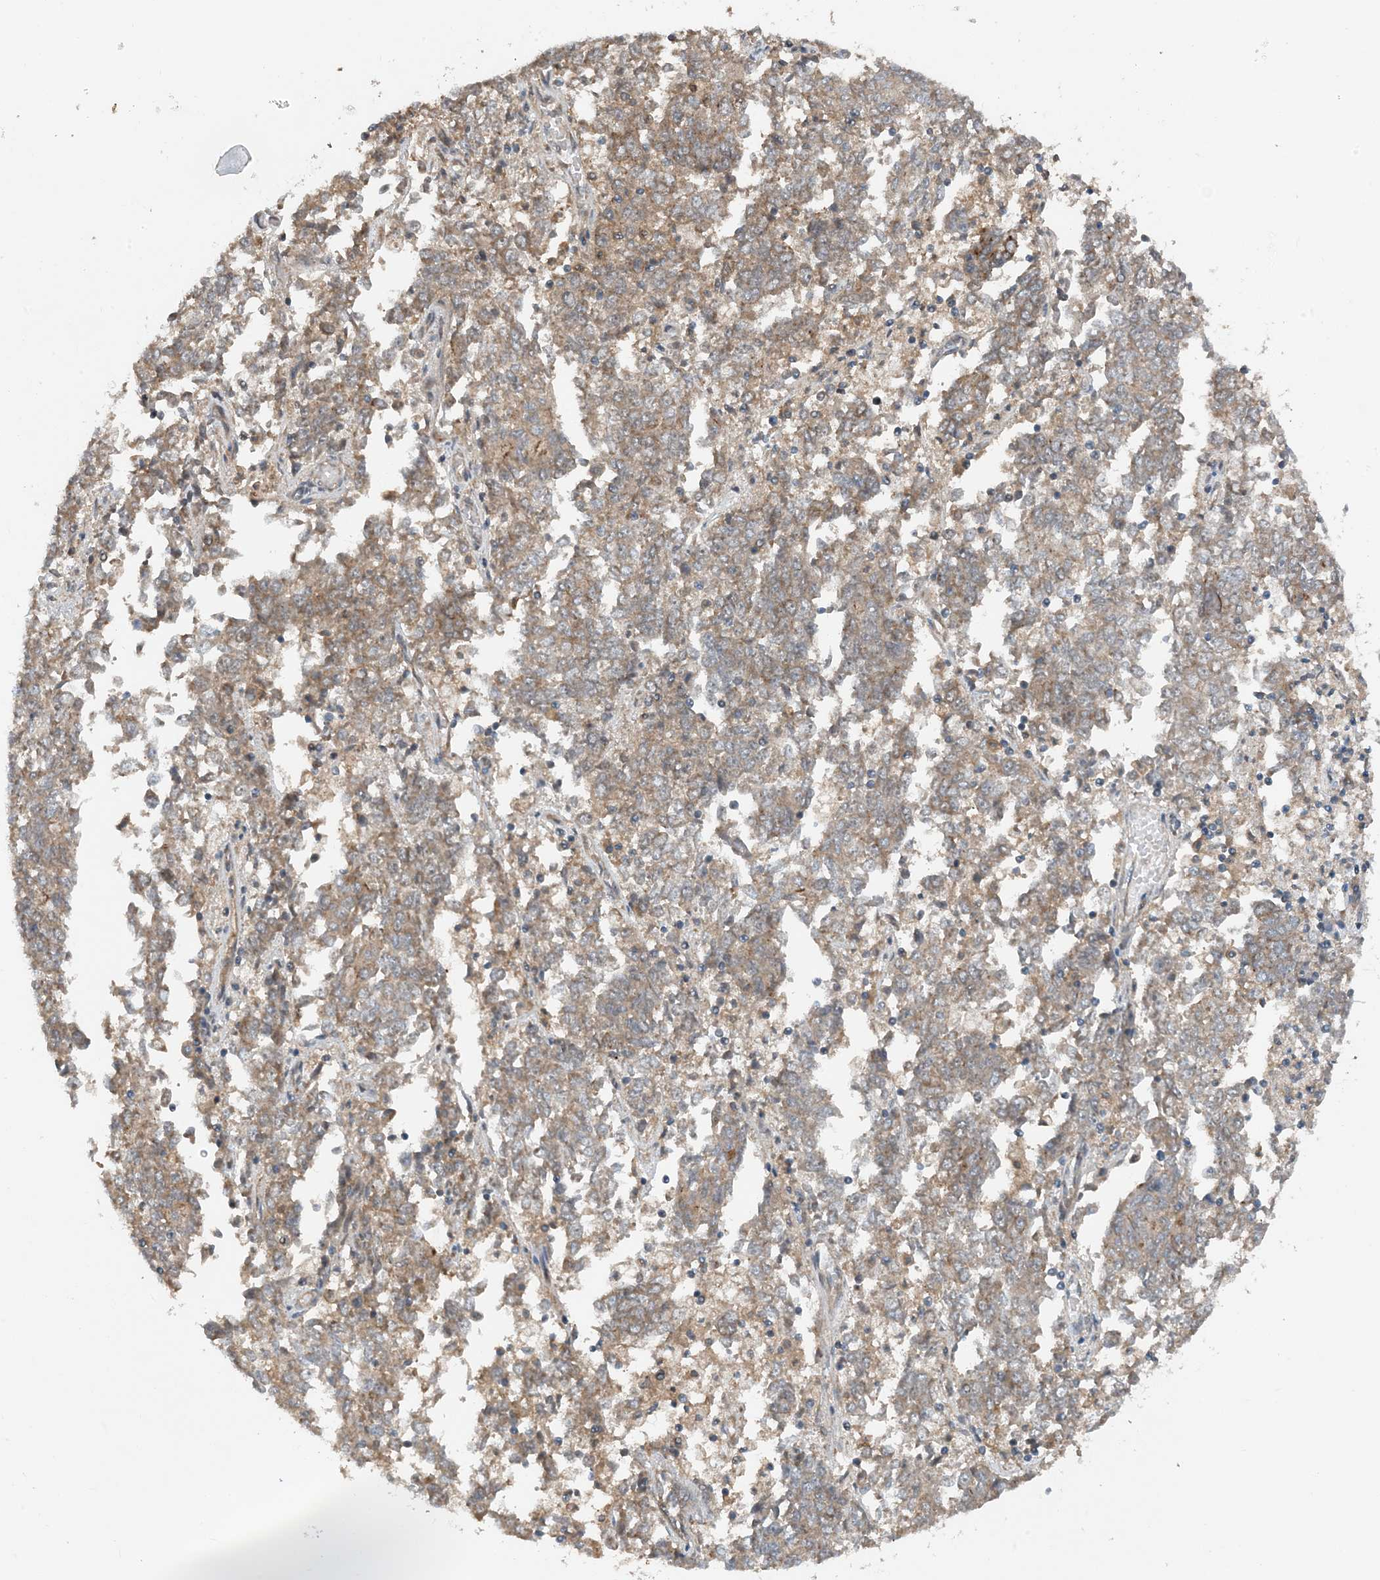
{"staining": {"intensity": "weak", "quantity": ">75%", "location": "cytoplasmic/membranous"}, "tissue": "endometrial cancer", "cell_type": "Tumor cells", "image_type": "cancer", "snomed": [{"axis": "morphology", "description": "Adenocarcinoma, NOS"}, {"axis": "topography", "description": "Endometrium"}], "caption": "This photomicrograph demonstrates endometrial adenocarcinoma stained with immunohistochemistry to label a protein in brown. The cytoplasmic/membranous of tumor cells show weak positivity for the protein. Nuclei are counter-stained blue.", "gene": "HEMK1", "patient": {"sex": "female", "age": 80}}